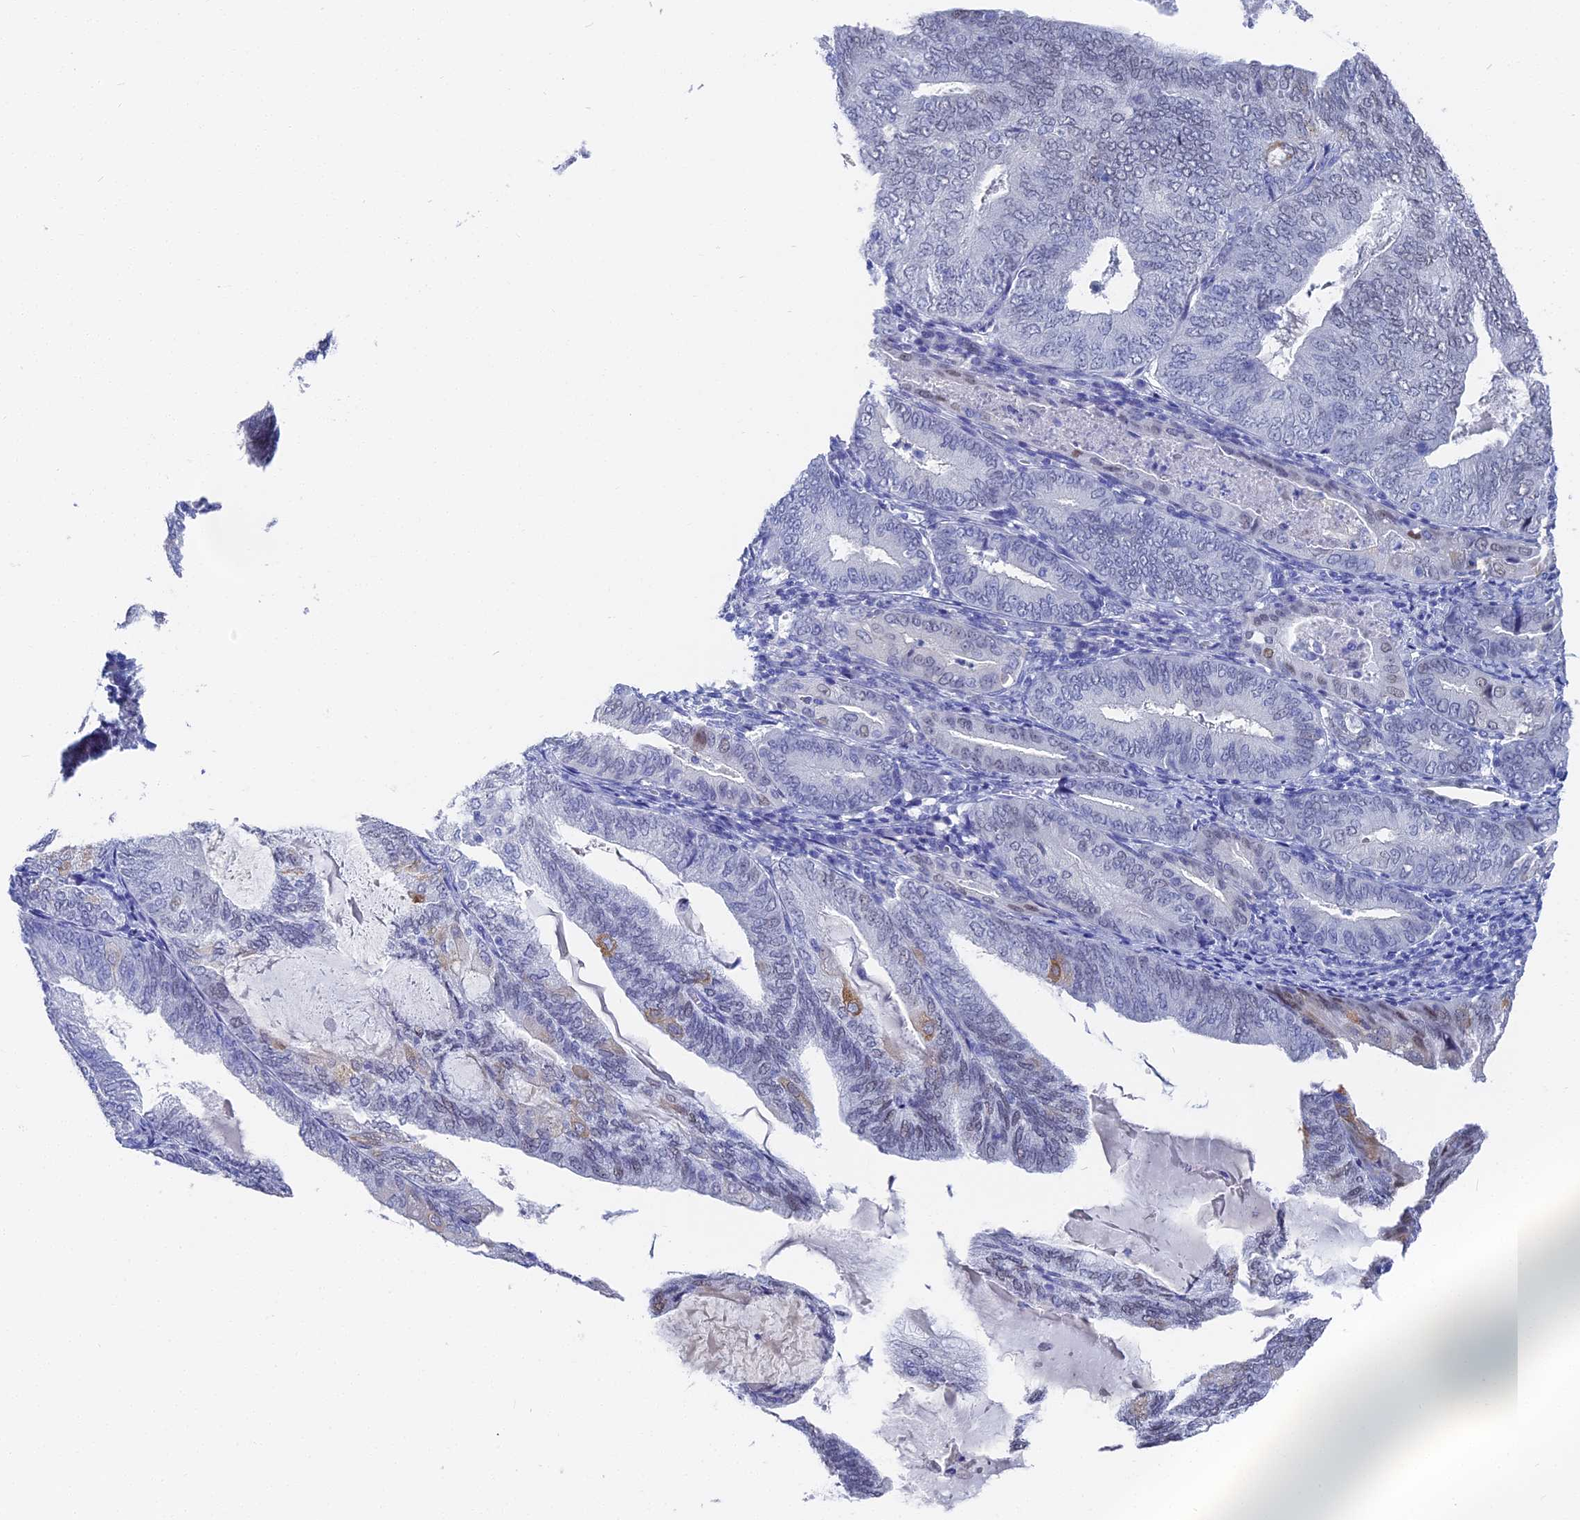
{"staining": {"intensity": "moderate", "quantity": "<25%", "location": "cytoplasmic/membranous"}, "tissue": "endometrial cancer", "cell_type": "Tumor cells", "image_type": "cancer", "snomed": [{"axis": "morphology", "description": "Adenocarcinoma, NOS"}, {"axis": "topography", "description": "Endometrium"}], "caption": "A high-resolution histopathology image shows IHC staining of endometrial cancer (adenocarcinoma), which reveals moderate cytoplasmic/membranous staining in about <25% of tumor cells.", "gene": "VPS33B", "patient": {"sex": "female", "age": 81}}